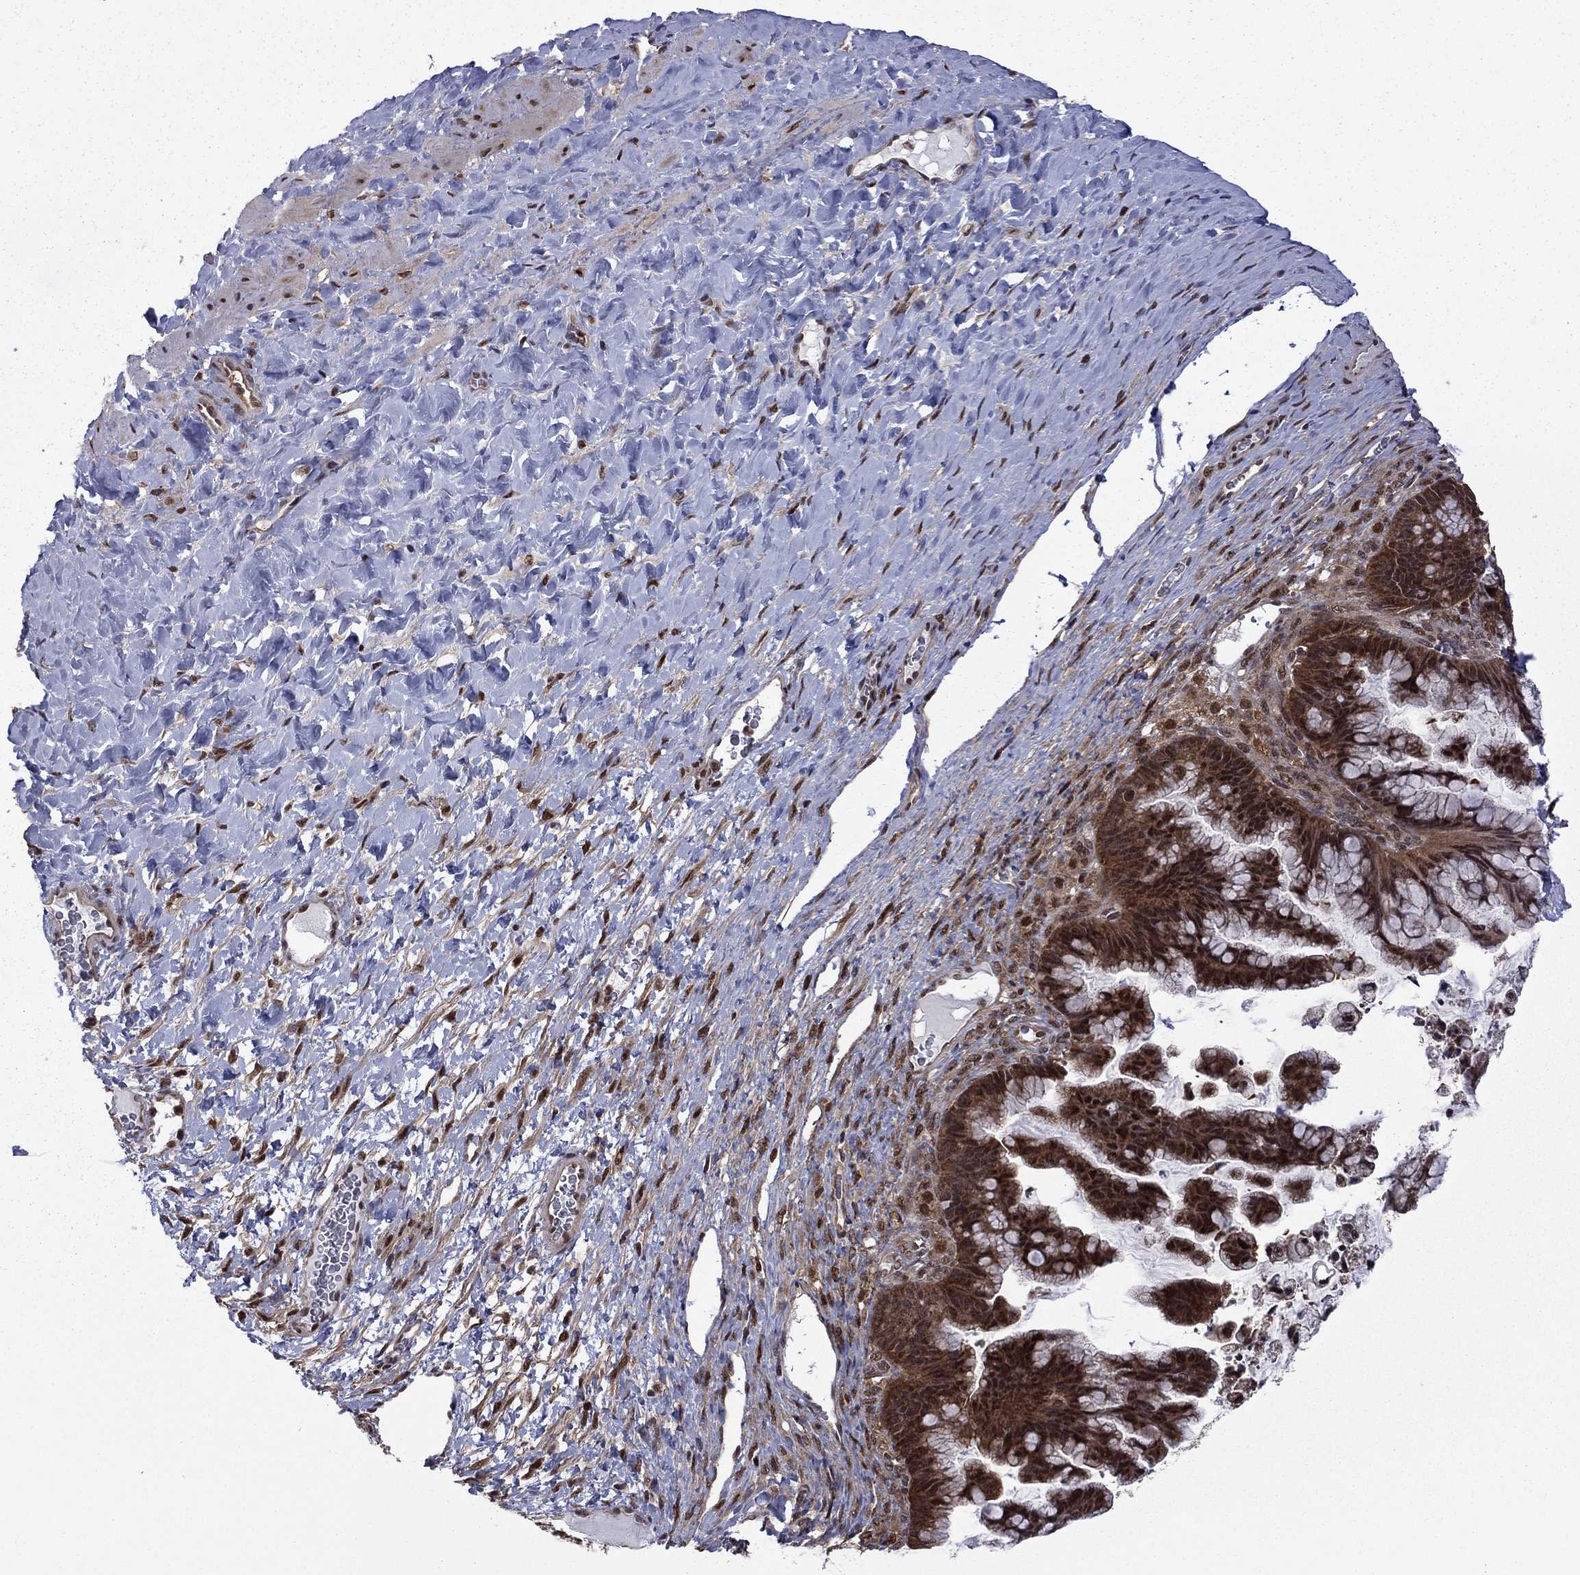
{"staining": {"intensity": "moderate", "quantity": ">75%", "location": "cytoplasmic/membranous,nuclear"}, "tissue": "ovarian cancer", "cell_type": "Tumor cells", "image_type": "cancer", "snomed": [{"axis": "morphology", "description": "Cystadenocarcinoma, mucinous, NOS"}, {"axis": "topography", "description": "Ovary"}], "caption": "A micrograph of ovarian cancer stained for a protein exhibits moderate cytoplasmic/membranous and nuclear brown staining in tumor cells. Immunohistochemistry stains the protein in brown and the nuclei are stained blue.", "gene": "PSMD2", "patient": {"sex": "female", "age": 67}}